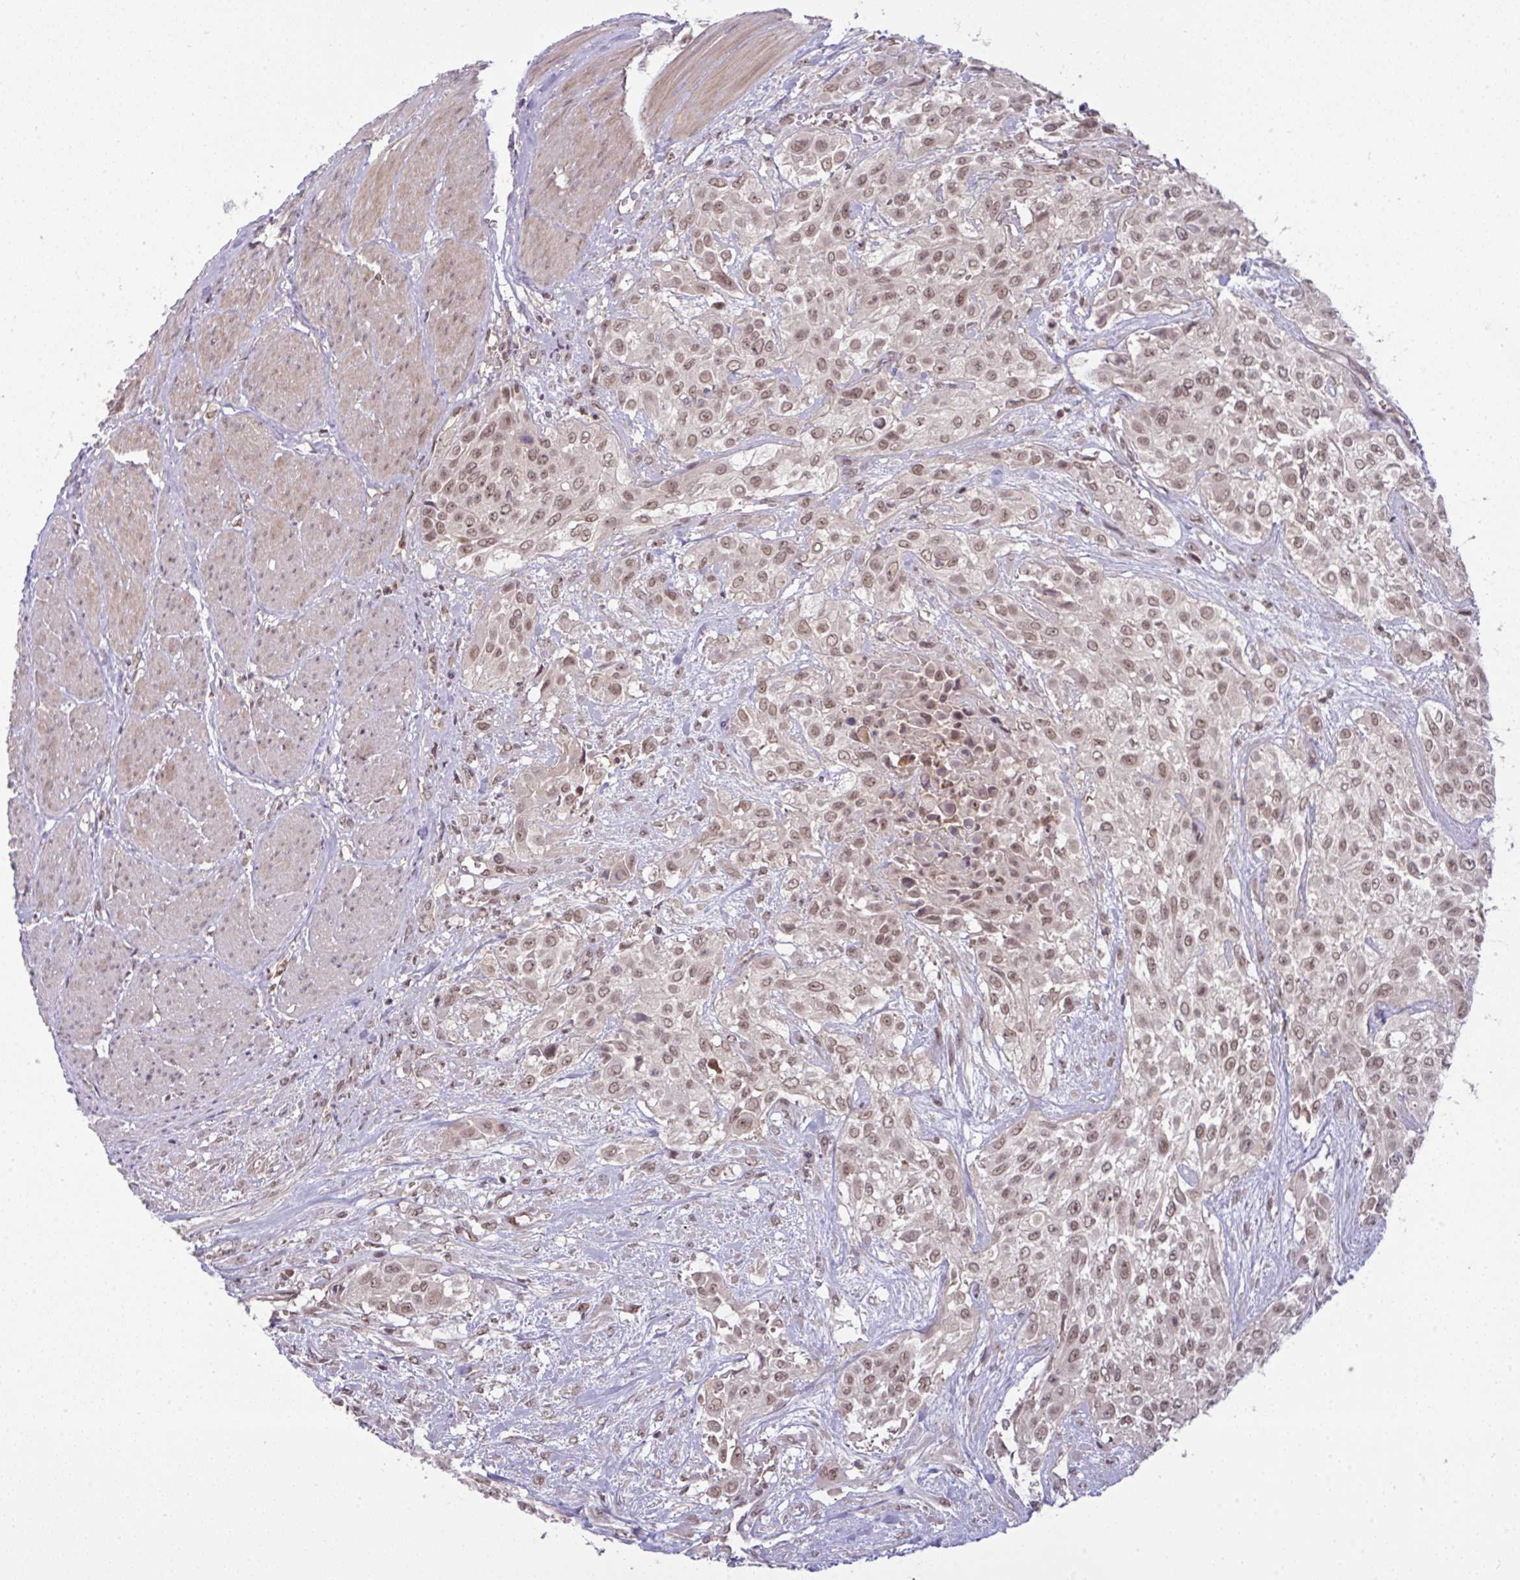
{"staining": {"intensity": "moderate", "quantity": ">75%", "location": "nuclear"}, "tissue": "urothelial cancer", "cell_type": "Tumor cells", "image_type": "cancer", "snomed": [{"axis": "morphology", "description": "Urothelial carcinoma, High grade"}, {"axis": "topography", "description": "Urinary bladder"}], "caption": "Protein expression analysis of urothelial carcinoma (high-grade) reveals moderate nuclear staining in about >75% of tumor cells.", "gene": "KLF2", "patient": {"sex": "male", "age": 57}}